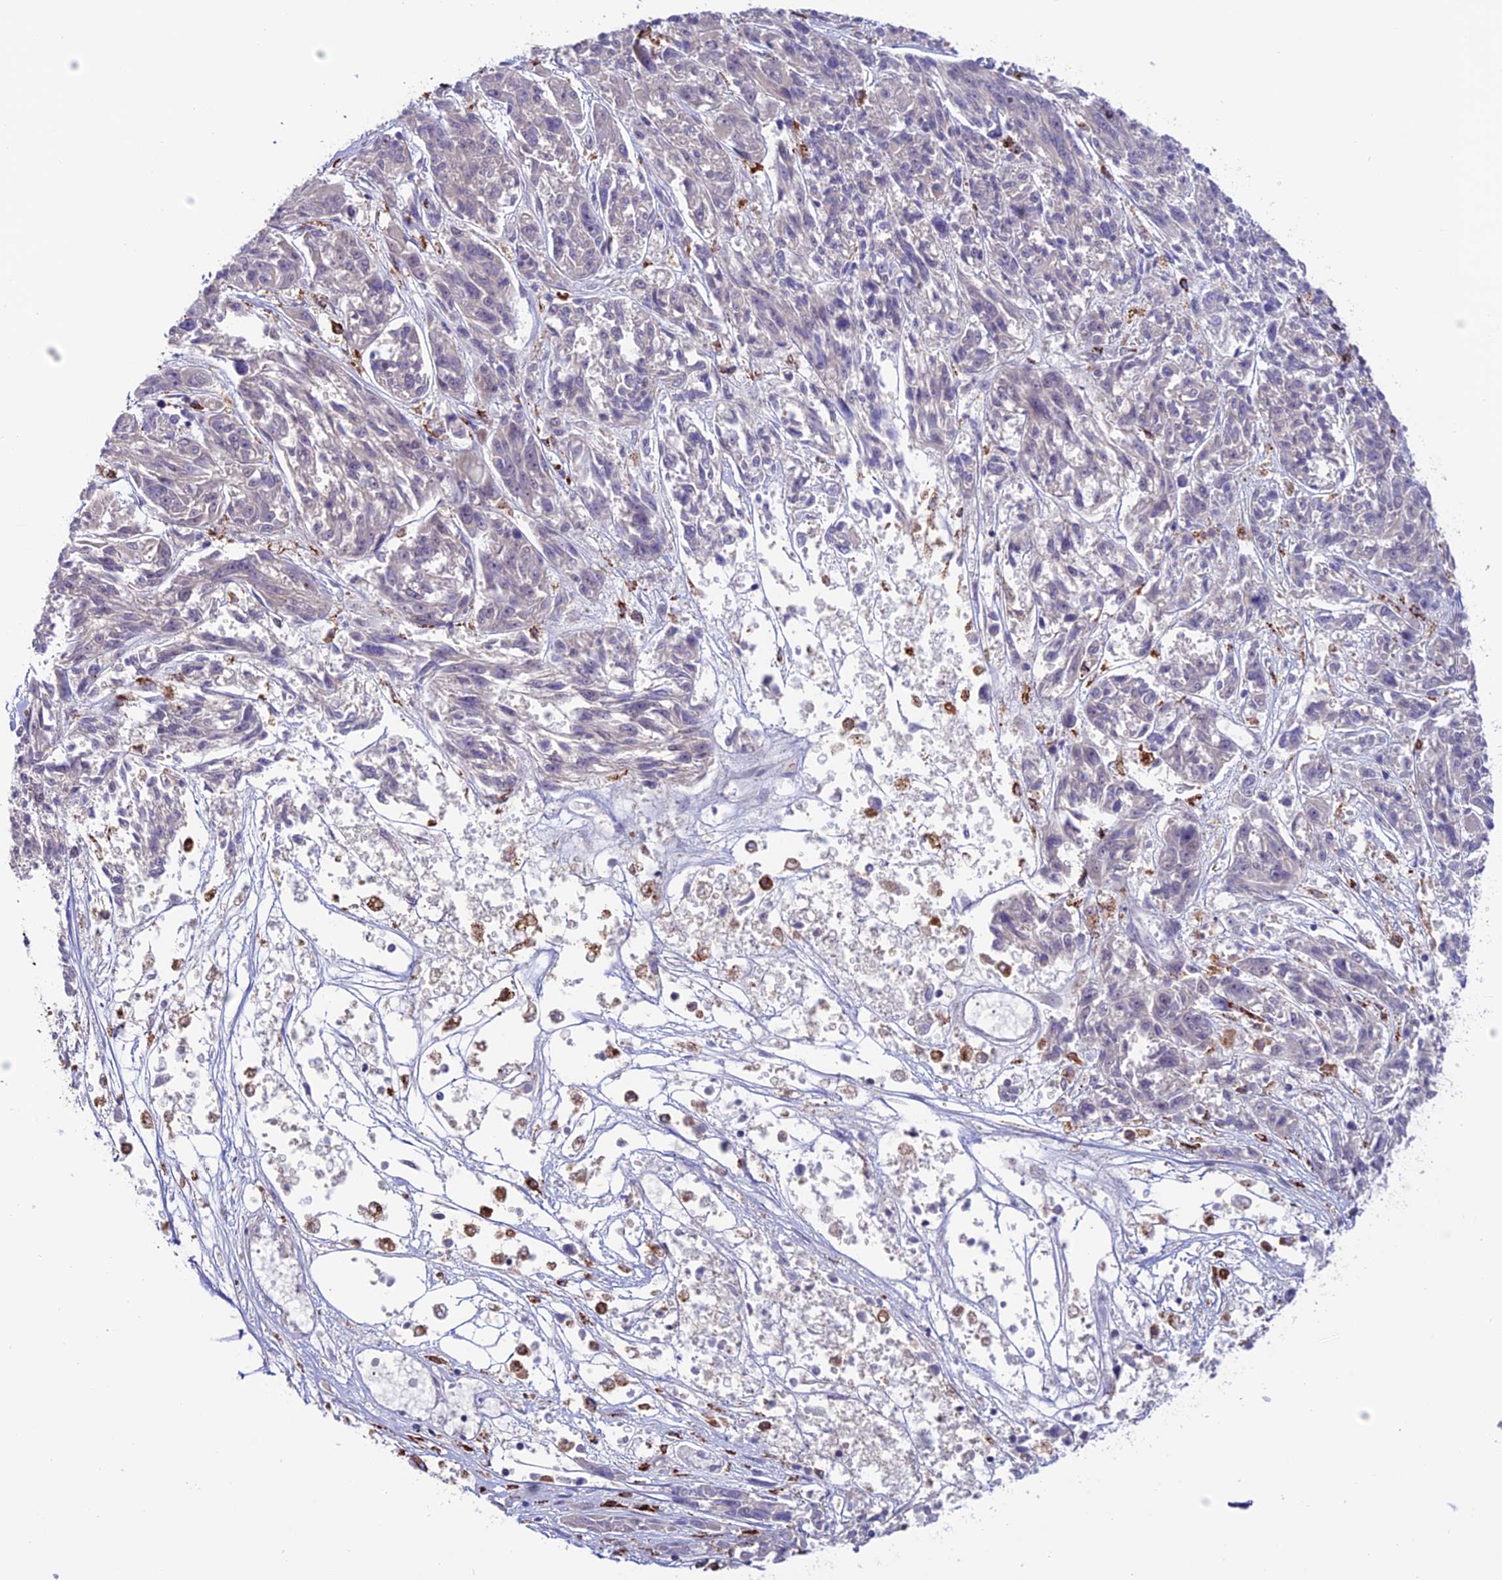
{"staining": {"intensity": "negative", "quantity": "none", "location": "none"}, "tissue": "melanoma", "cell_type": "Tumor cells", "image_type": "cancer", "snomed": [{"axis": "morphology", "description": "Malignant melanoma, NOS"}, {"axis": "topography", "description": "Skin"}], "caption": "Malignant melanoma was stained to show a protein in brown. There is no significant expression in tumor cells.", "gene": "ARHGEF18", "patient": {"sex": "male", "age": 53}}